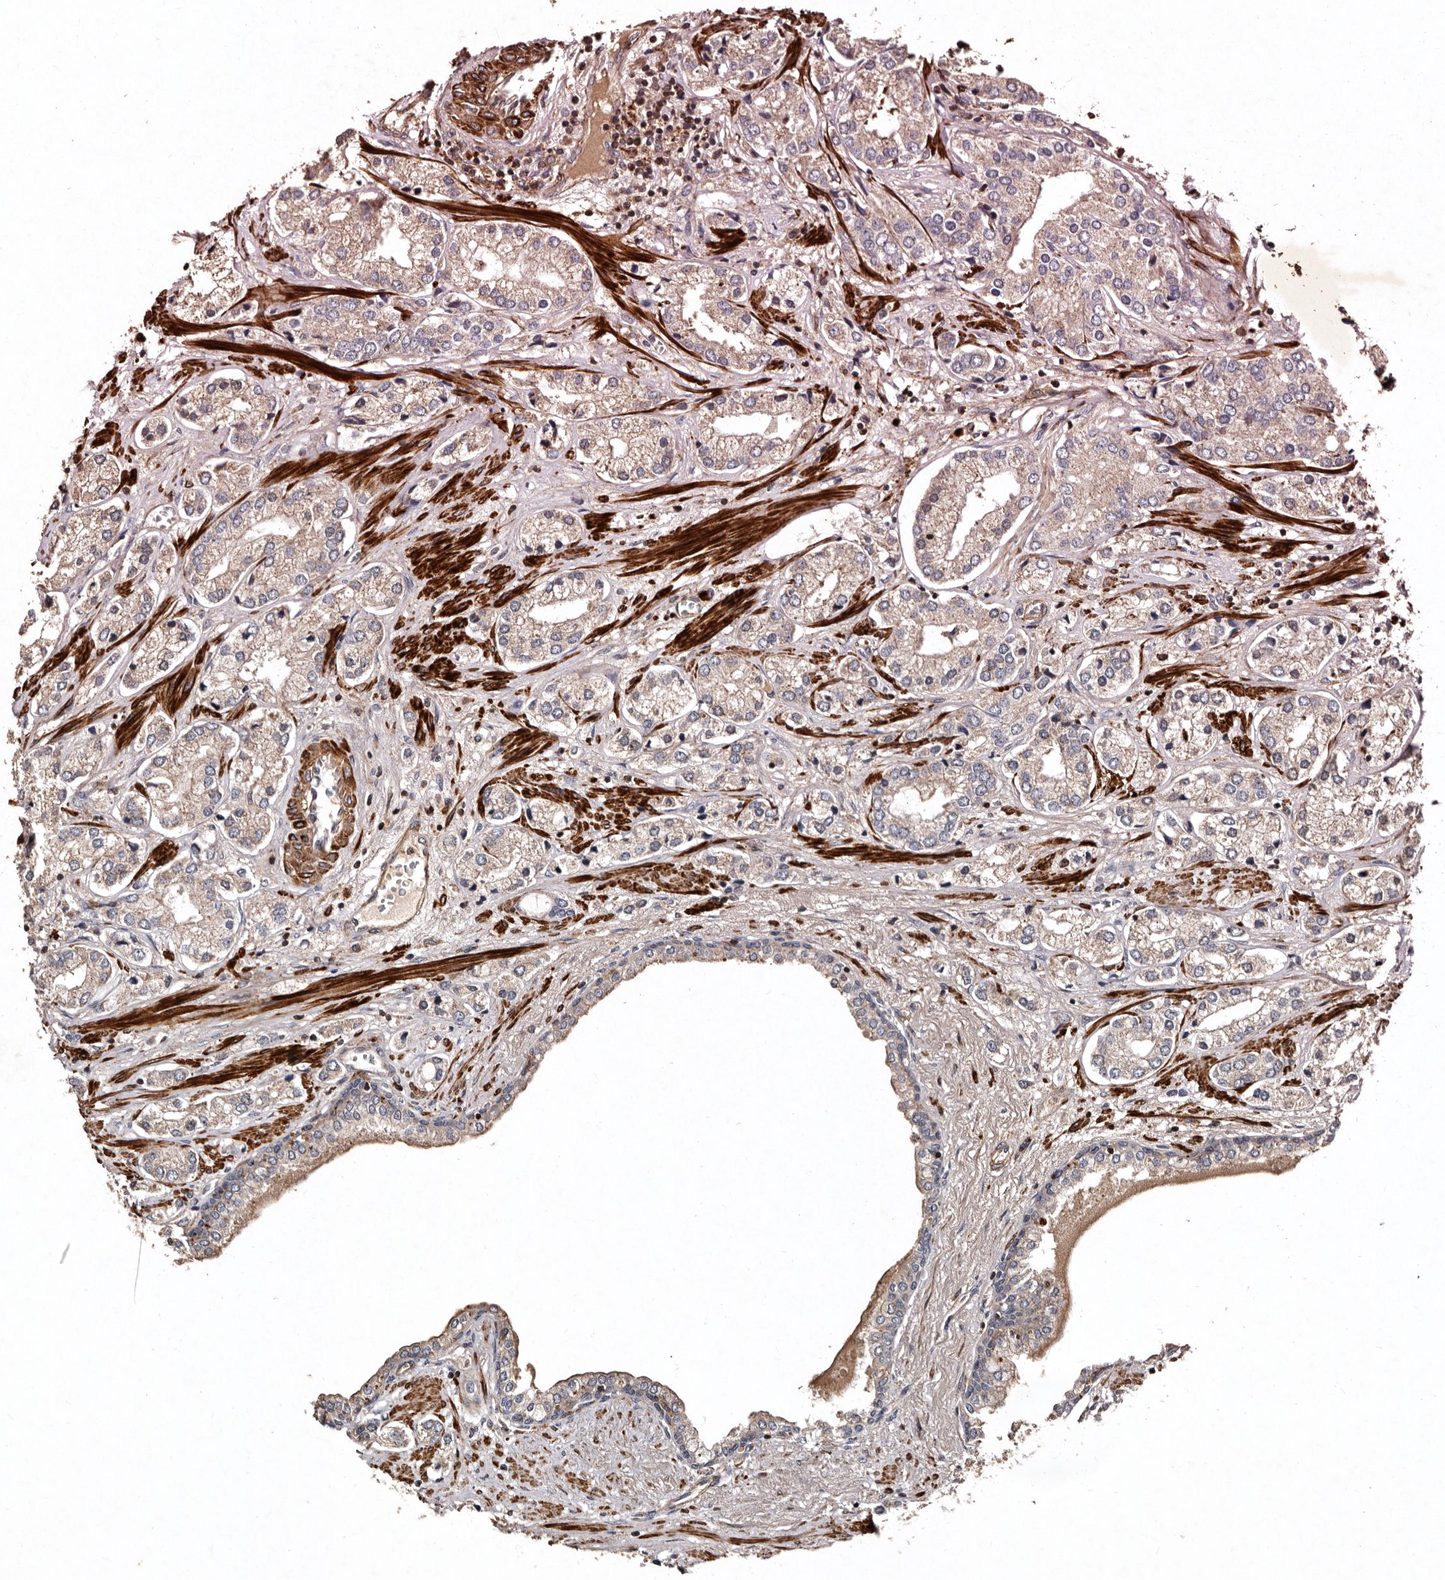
{"staining": {"intensity": "weak", "quantity": ">75%", "location": "cytoplasmic/membranous"}, "tissue": "prostate cancer", "cell_type": "Tumor cells", "image_type": "cancer", "snomed": [{"axis": "morphology", "description": "Adenocarcinoma, High grade"}, {"axis": "topography", "description": "Prostate"}], "caption": "Immunohistochemical staining of human prostate high-grade adenocarcinoma shows low levels of weak cytoplasmic/membranous positivity in about >75% of tumor cells.", "gene": "PRKD3", "patient": {"sex": "male", "age": 66}}